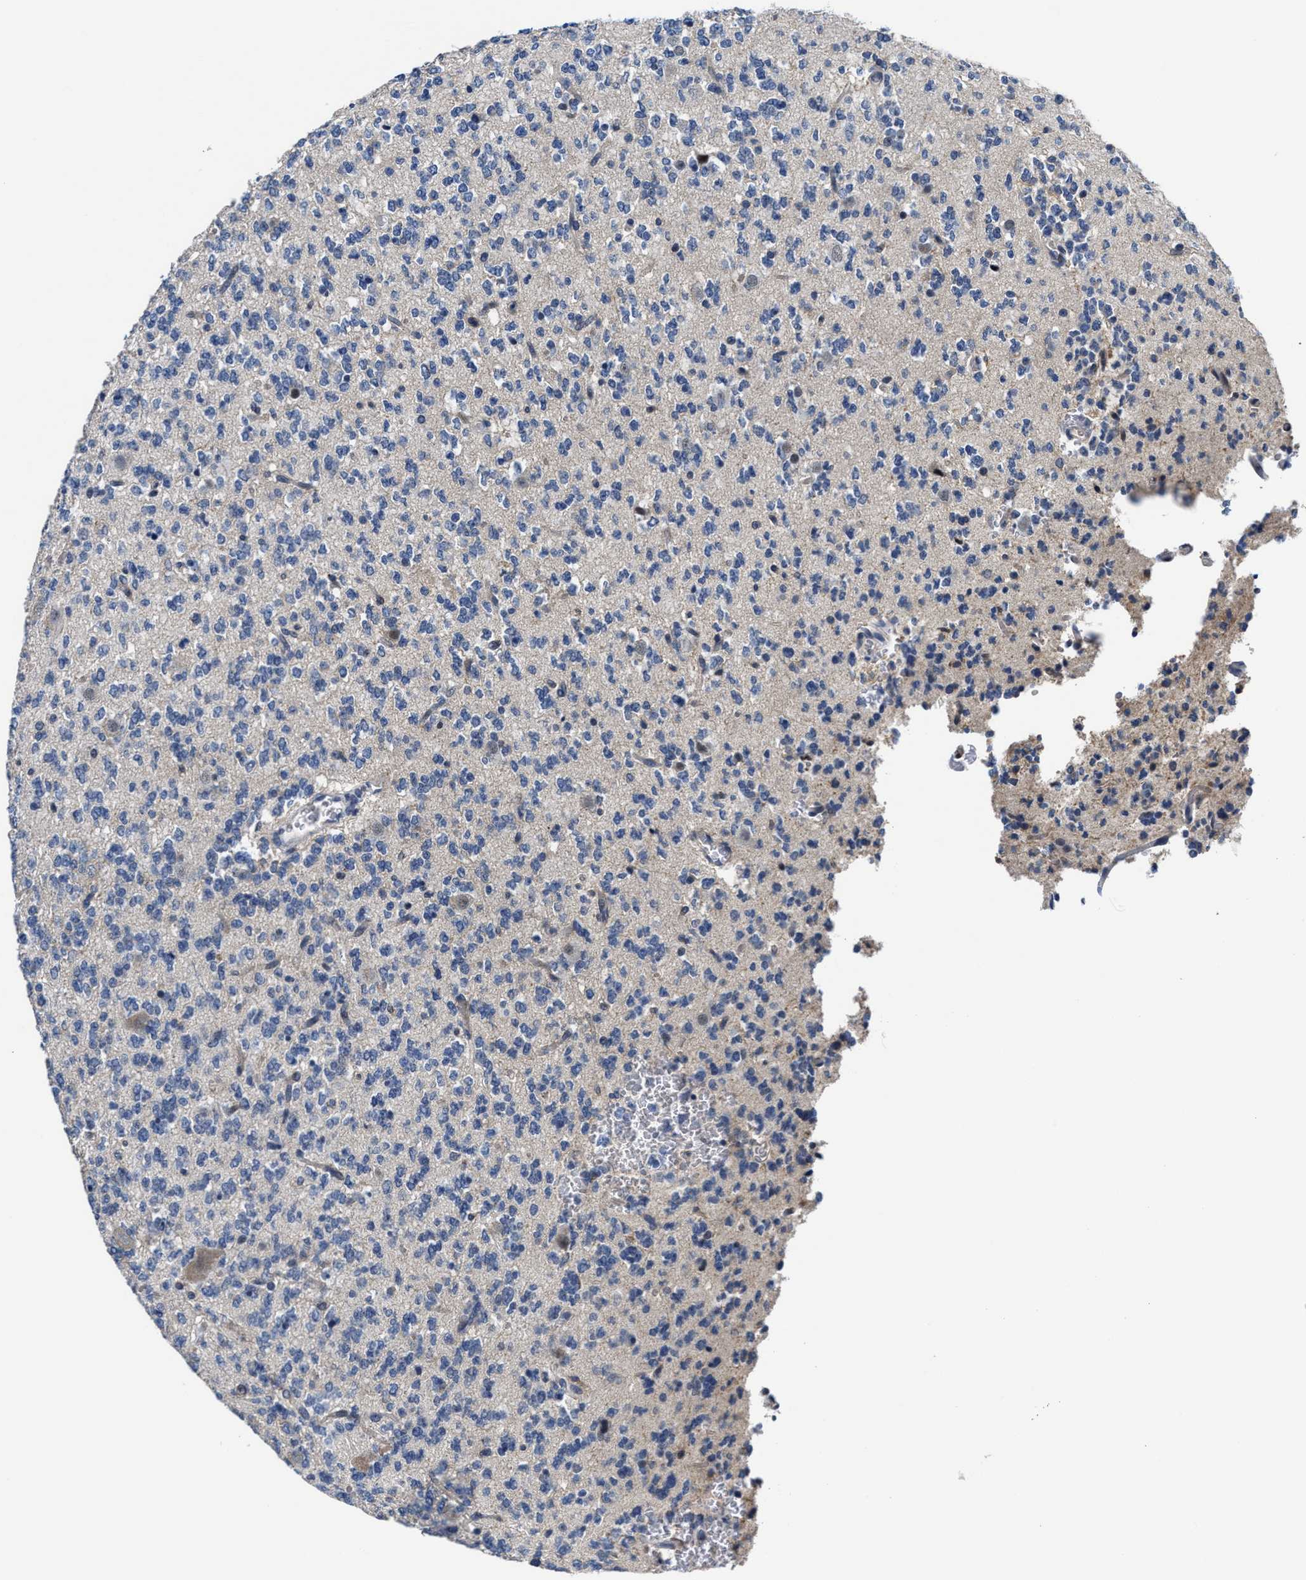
{"staining": {"intensity": "negative", "quantity": "none", "location": "none"}, "tissue": "glioma", "cell_type": "Tumor cells", "image_type": "cancer", "snomed": [{"axis": "morphology", "description": "Glioma, malignant, Low grade"}, {"axis": "topography", "description": "Brain"}], "caption": "Immunohistochemistry histopathology image of malignant low-grade glioma stained for a protein (brown), which reveals no positivity in tumor cells.", "gene": "GHITM", "patient": {"sex": "male", "age": 38}}